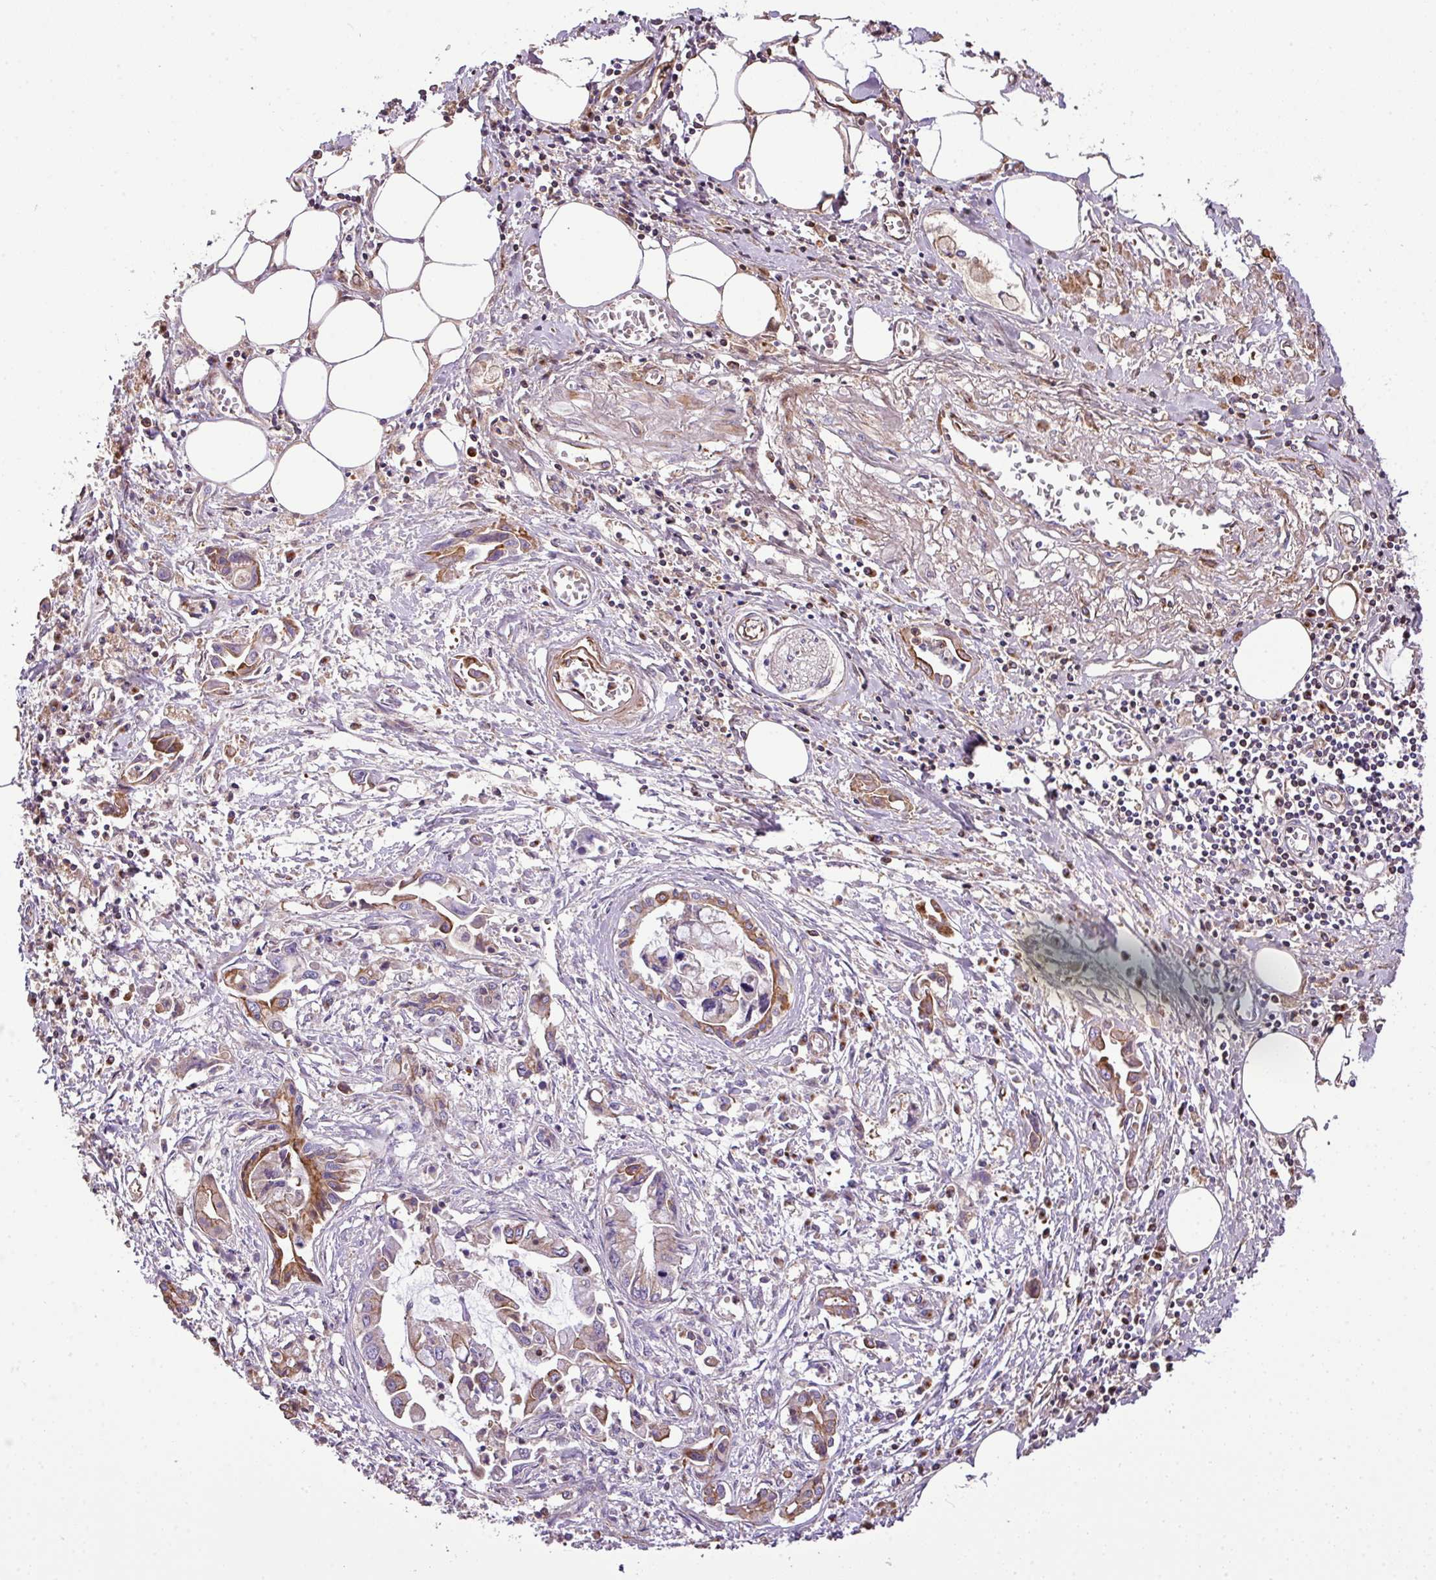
{"staining": {"intensity": "moderate", "quantity": "25%-75%", "location": "cytoplasmic/membranous"}, "tissue": "pancreatic cancer", "cell_type": "Tumor cells", "image_type": "cancer", "snomed": [{"axis": "morphology", "description": "Adenocarcinoma, NOS"}, {"axis": "topography", "description": "Pancreas"}], "caption": "Moderate cytoplasmic/membranous protein staining is present in approximately 25%-75% of tumor cells in pancreatic cancer.", "gene": "CTXN2", "patient": {"sex": "male", "age": 84}}